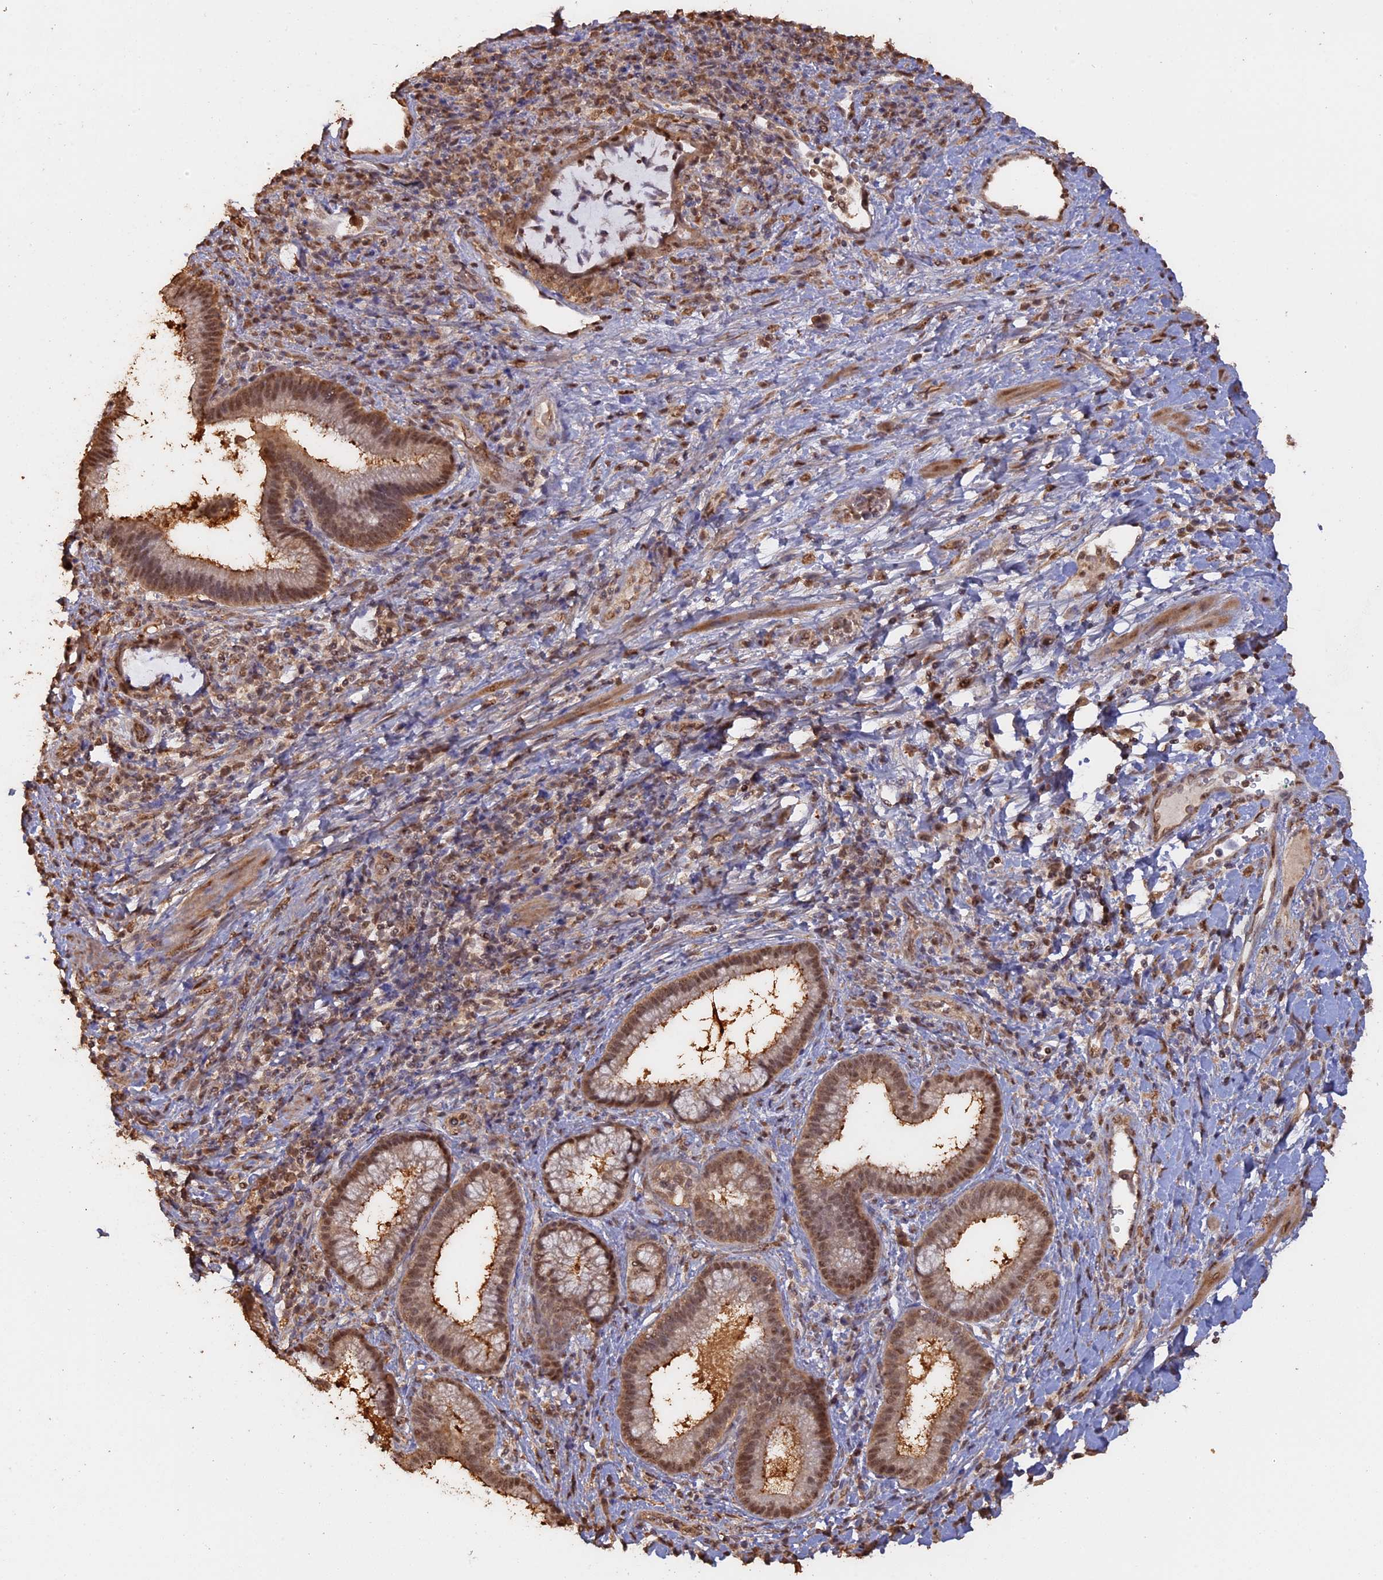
{"staining": {"intensity": "moderate", "quantity": ">75%", "location": "cytoplasmic/membranous,nuclear"}, "tissue": "pancreatic cancer", "cell_type": "Tumor cells", "image_type": "cancer", "snomed": [{"axis": "morphology", "description": "Normal tissue, NOS"}, {"axis": "morphology", "description": "Adenocarcinoma, NOS"}, {"axis": "topography", "description": "Pancreas"}], "caption": "A brown stain labels moderate cytoplasmic/membranous and nuclear staining of a protein in human pancreatic cancer (adenocarcinoma) tumor cells. (DAB = brown stain, brightfield microscopy at high magnification).", "gene": "PSMC6", "patient": {"sex": "female", "age": 55}}